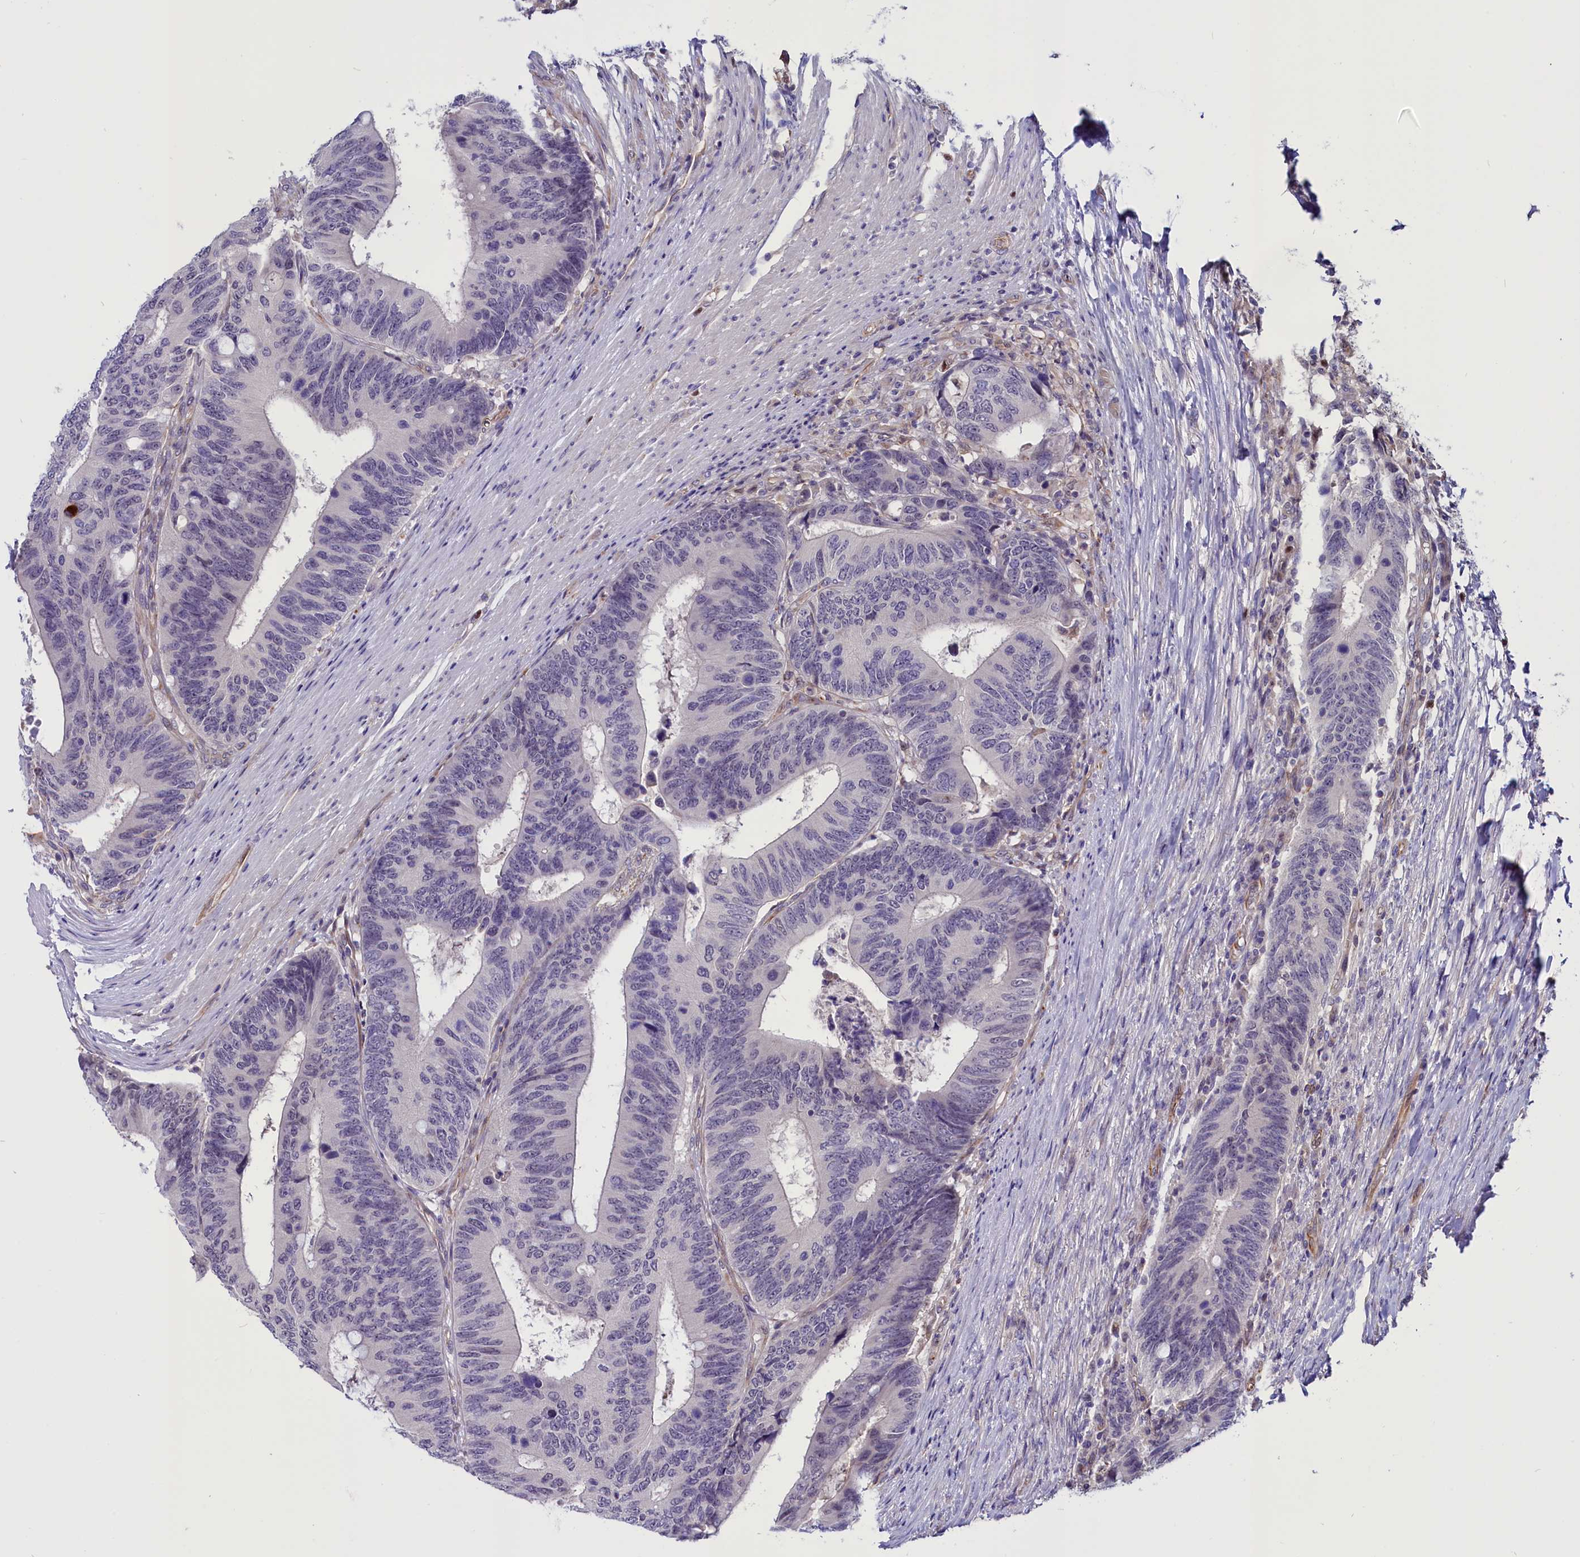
{"staining": {"intensity": "negative", "quantity": "none", "location": "none"}, "tissue": "colorectal cancer", "cell_type": "Tumor cells", "image_type": "cancer", "snomed": [{"axis": "morphology", "description": "Adenocarcinoma, NOS"}, {"axis": "topography", "description": "Colon"}], "caption": "A high-resolution image shows immunohistochemistry (IHC) staining of colorectal cancer, which shows no significant staining in tumor cells.", "gene": "PDILT", "patient": {"sex": "male", "age": 87}}